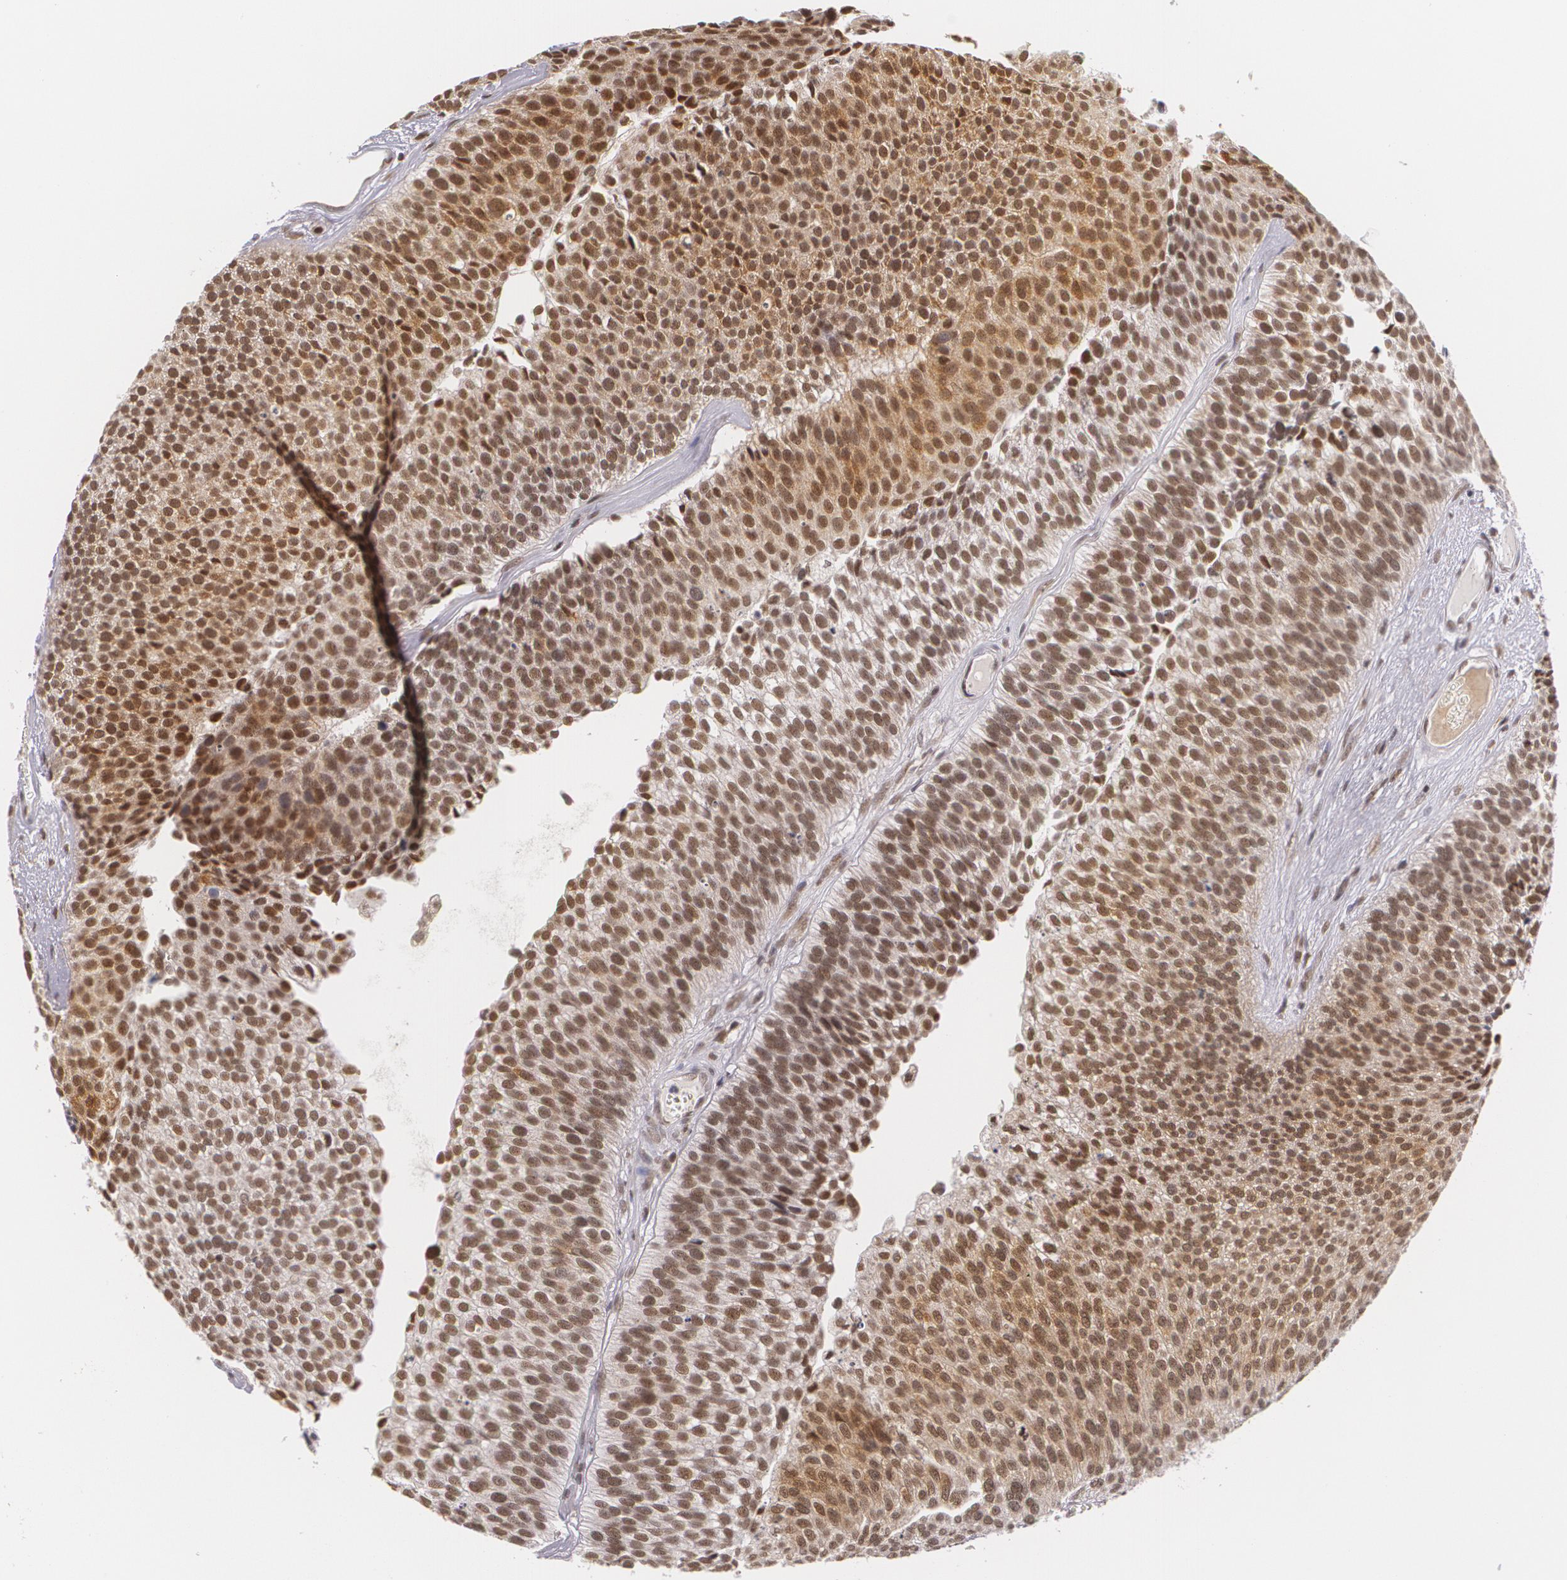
{"staining": {"intensity": "moderate", "quantity": ">75%", "location": "nuclear"}, "tissue": "urothelial cancer", "cell_type": "Tumor cells", "image_type": "cancer", "snomed": [{"axis": "morphology", "description": "Urothelial carcinoma, Low grade"}, {"axis": "topography", "description": "Urinary bladder"}], "caption": "A high-resolution image shows immunohistochemistry (IHC) staining of low-grade urothelial carcinoma, which displays moderate nuclear expression in about >75% of tumor cells. (DAB = brown stain, brightfield microscopy at high magnification).", "gene": "ALX1", "patient": {"sex": "male", "age": 84}}